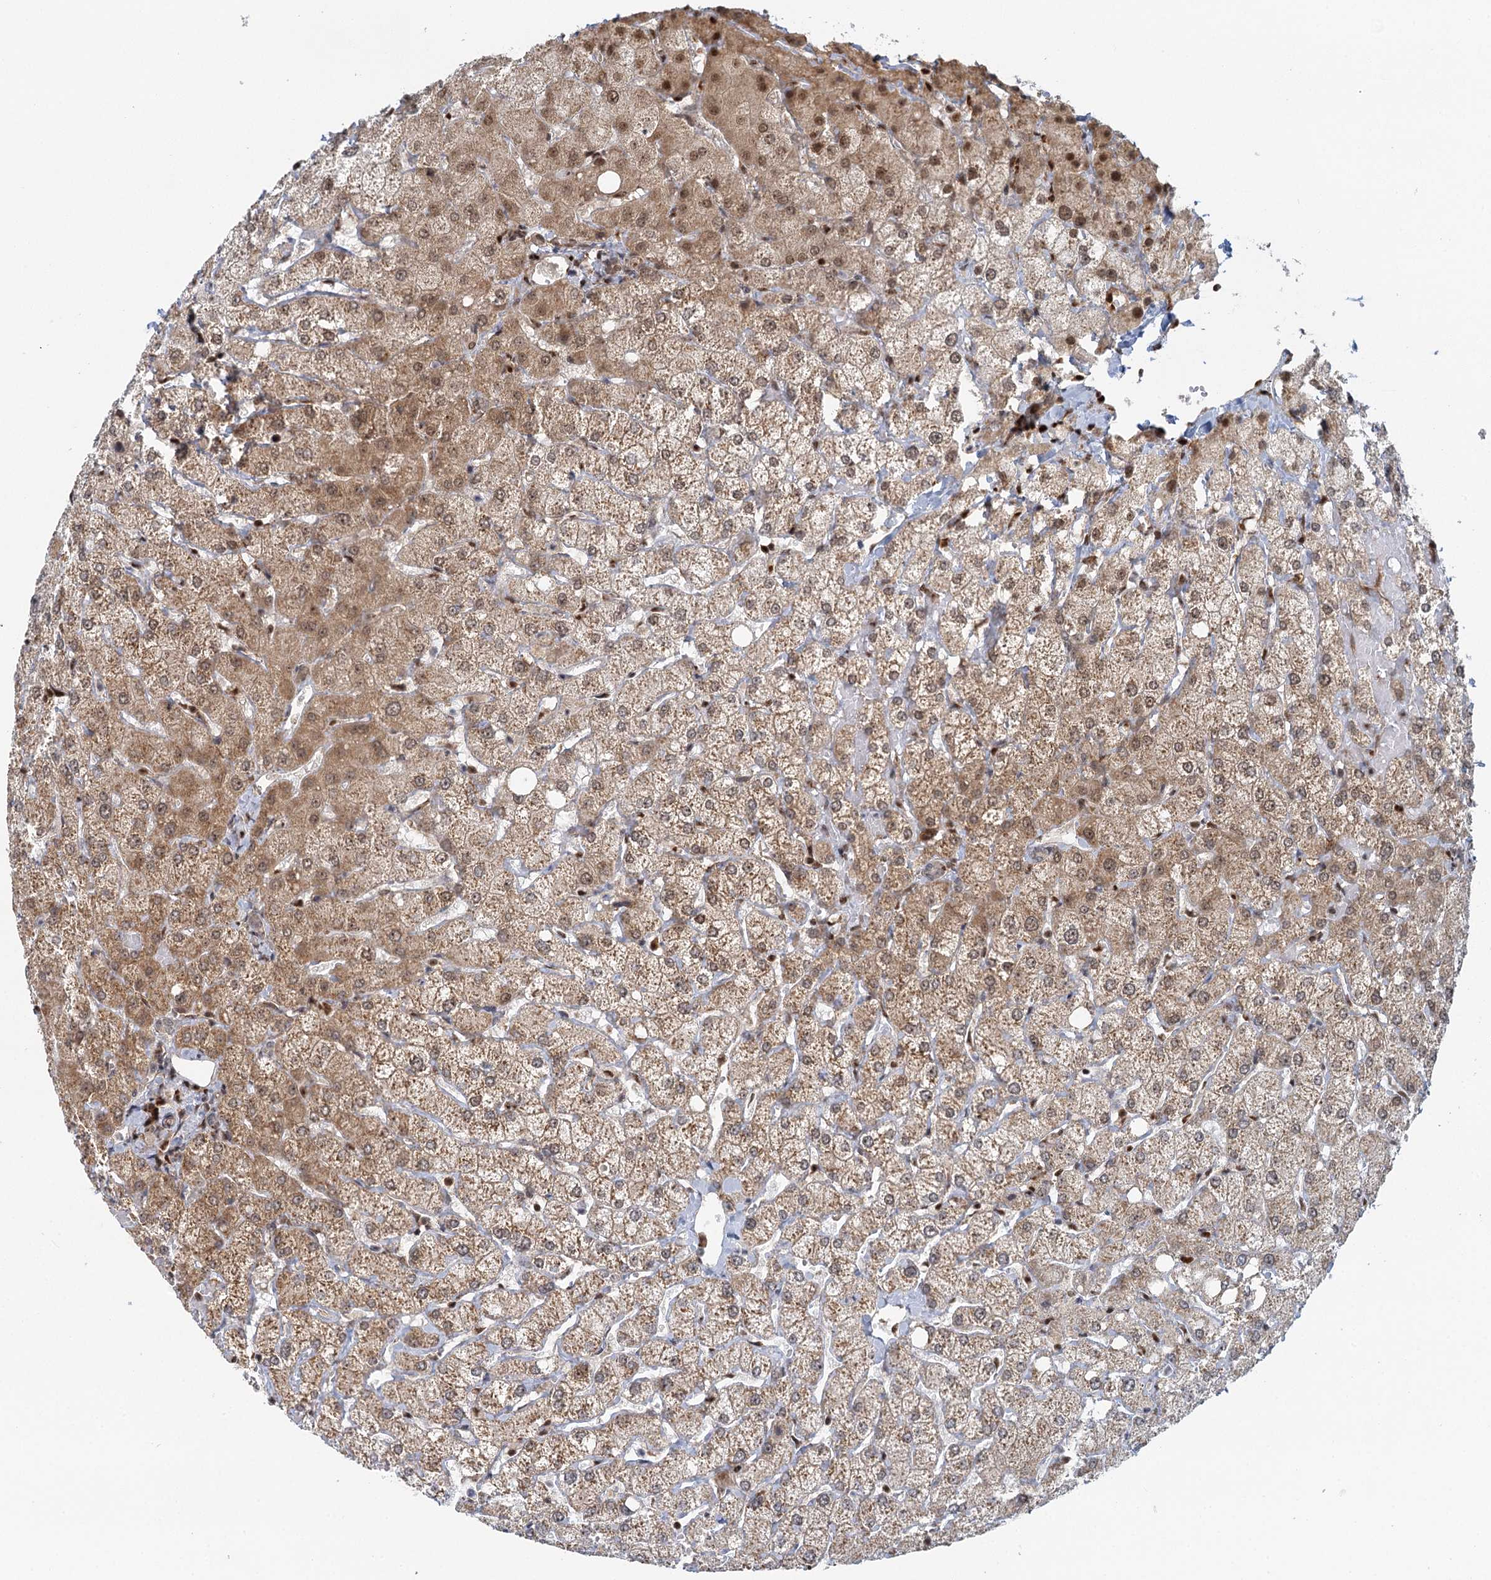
{"staining": {"intensity": "moderate", "quantity": ">75%", "location": "nuclear"}, "tissue": "liver", "cell_type": "Cholangiocytes", "image_type": "normal", "snomed": [{"axis": "morphology", "description": "Normal tissue, NOS"}, {"axis": "topography", "description": "Liver"}], "caption": "A medium amount of moderate nuclear staining is present in approximately >75% of cholangiocytes in benign liver.", "gene": "GPATCH11", "patient": {"sex": "female", "age": 54}}